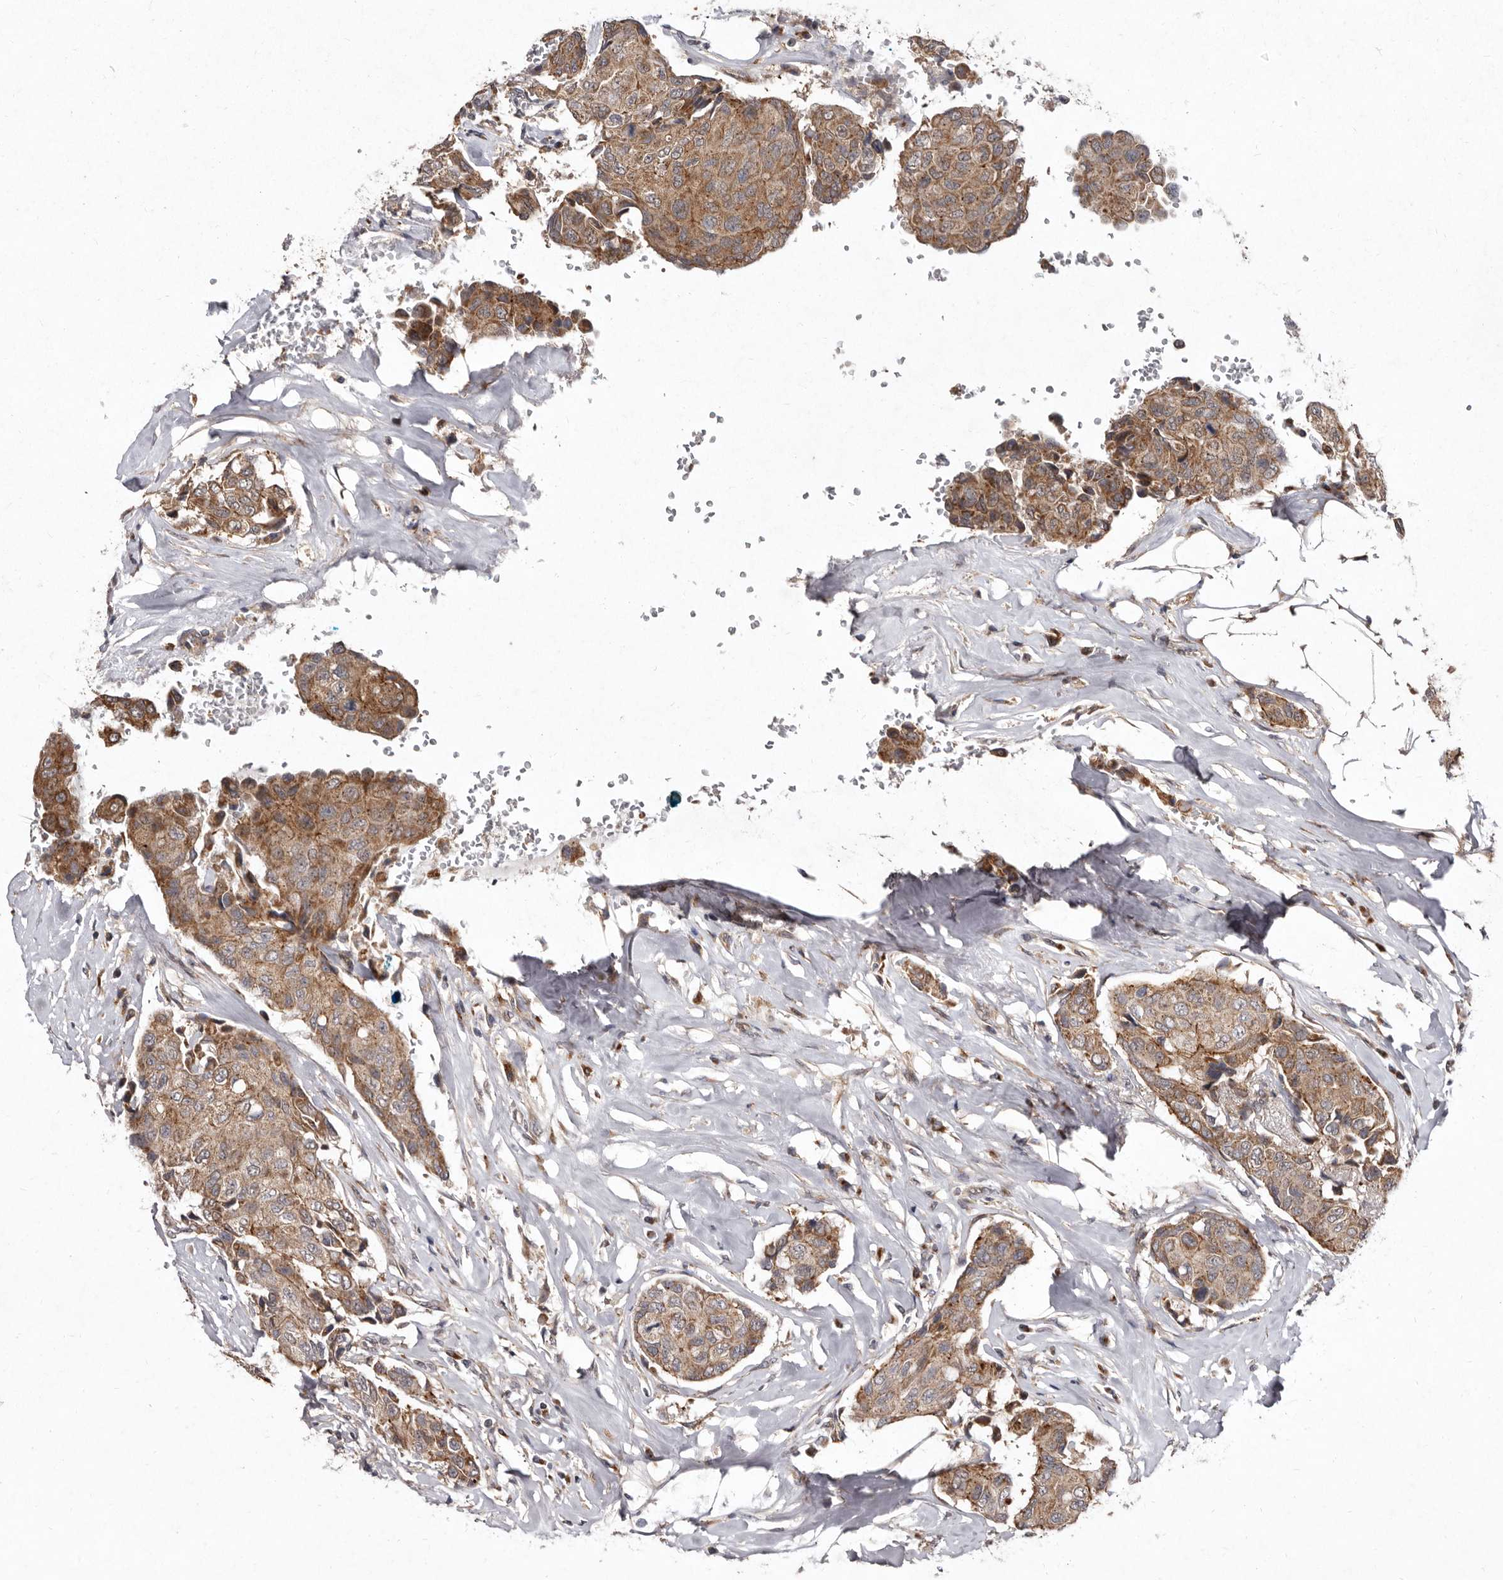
{"staining": {"intensity": "moderate", "quantity": ">75%", "location": "cytoplasmic/membranous"}, "tissue": "breast cancer", "cell_type": "Tumor cells", "image_type": "cancer", "snomed": [{"axis": "morphology", "description": "Duct carcinoma"}, {"axis": "topography", "description": "Breast"}], "caption": "A brown stain highlights moderate cytoplasmic/membranous positivity of a protein in breast cancer tumor cells.", "gene": "FLAD1", "patient": {"sex": "female", "age": 80}}